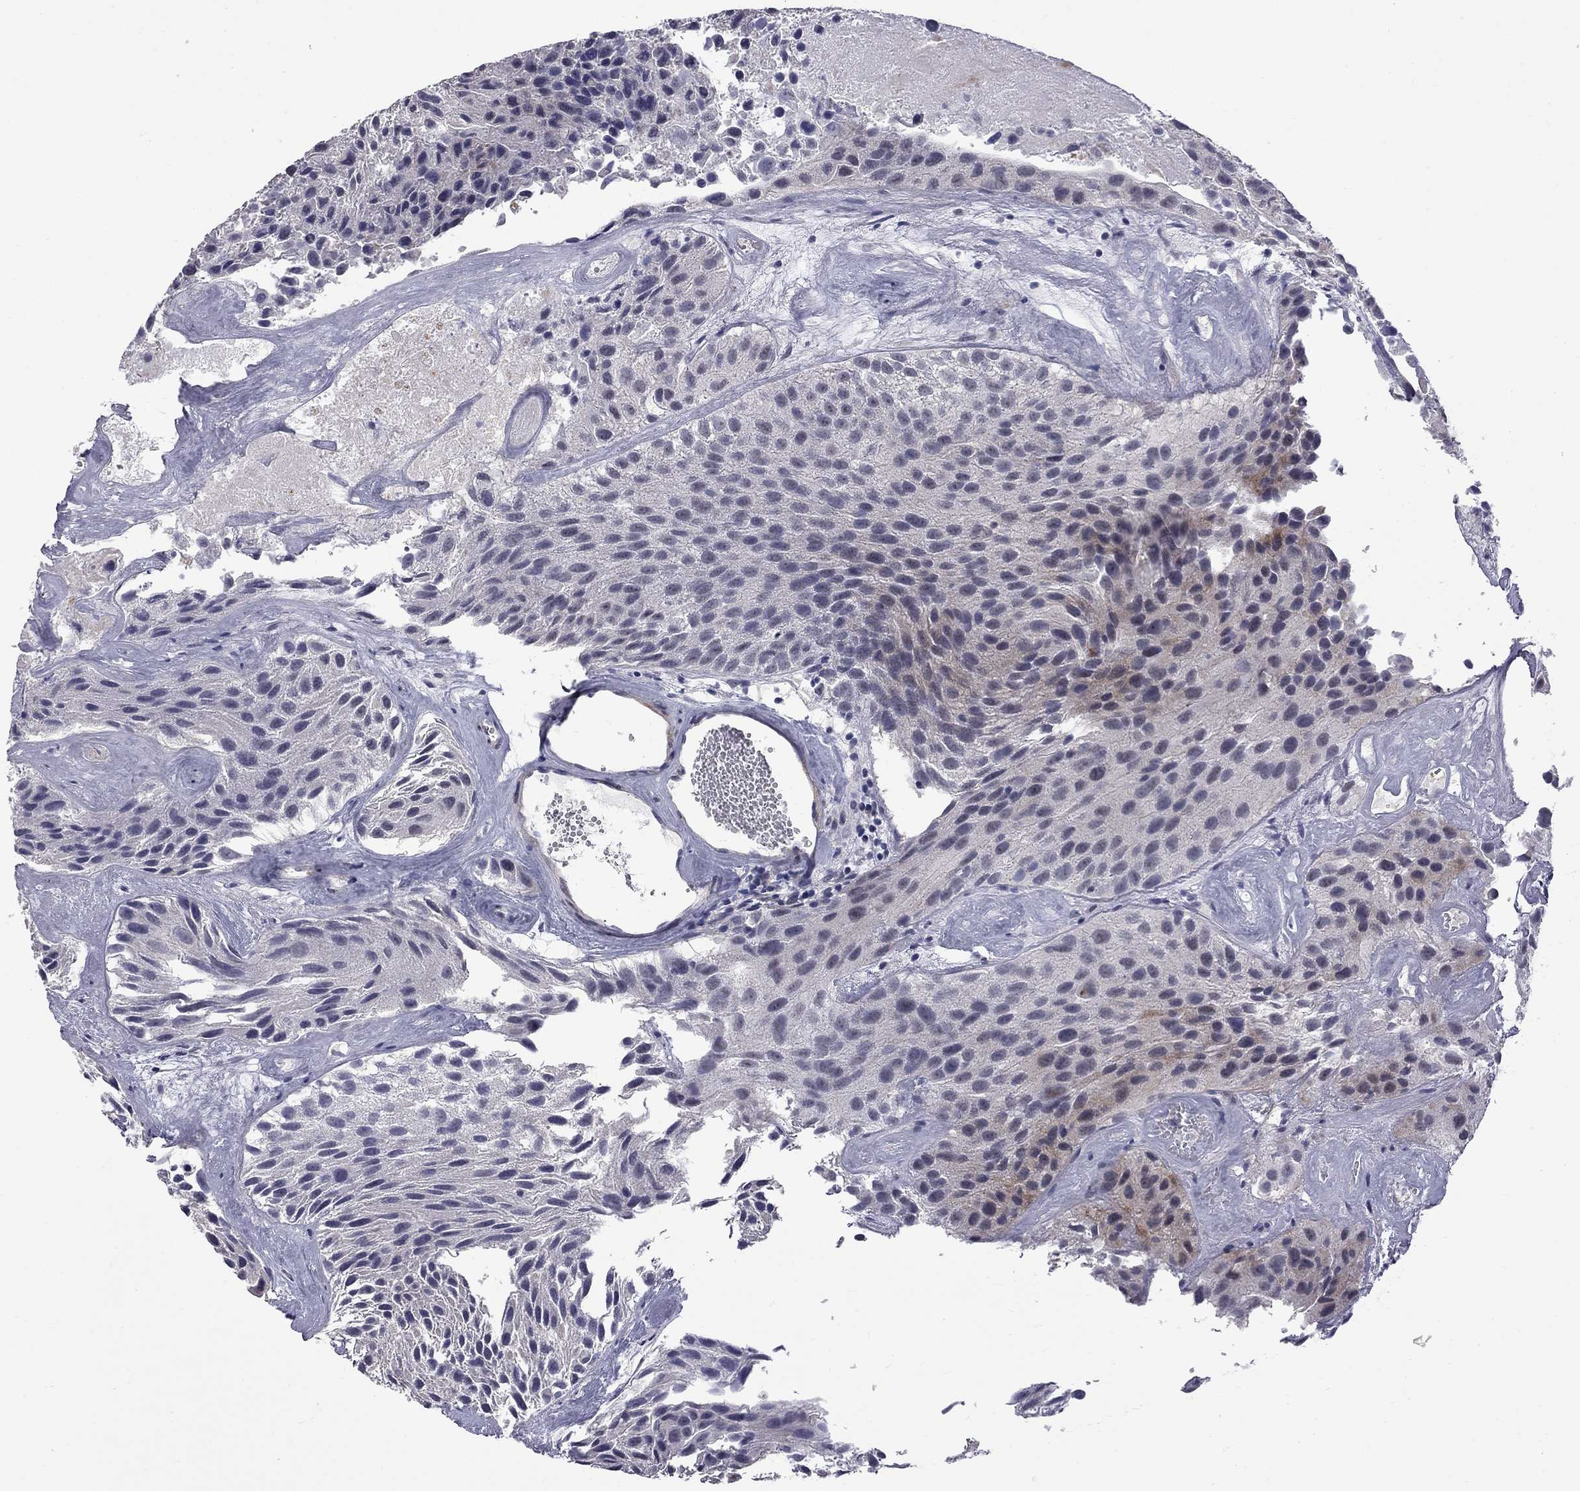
{"staining": {"intensity": "negative", "quantity": "none", "location": "none"}, "tissue": "urothelial cancer", "cell_type": "Tumor cells", "image_type": "cancer", "snomed": [{"axis": "morphology", "description": "Urothelial carcinoma, Low grade"}, {"axis": "topography", "description": "Urinary bladder"}], "caption": "This histopathology image is of urothelial carcinoma (low-grade) stained with IHC to label a protein in brown with the nuclei are counter-stained blue. There is no positivity in tumor cells.", "gene": "GSG1L", "patient": {"sex": "female", "age": 87}}